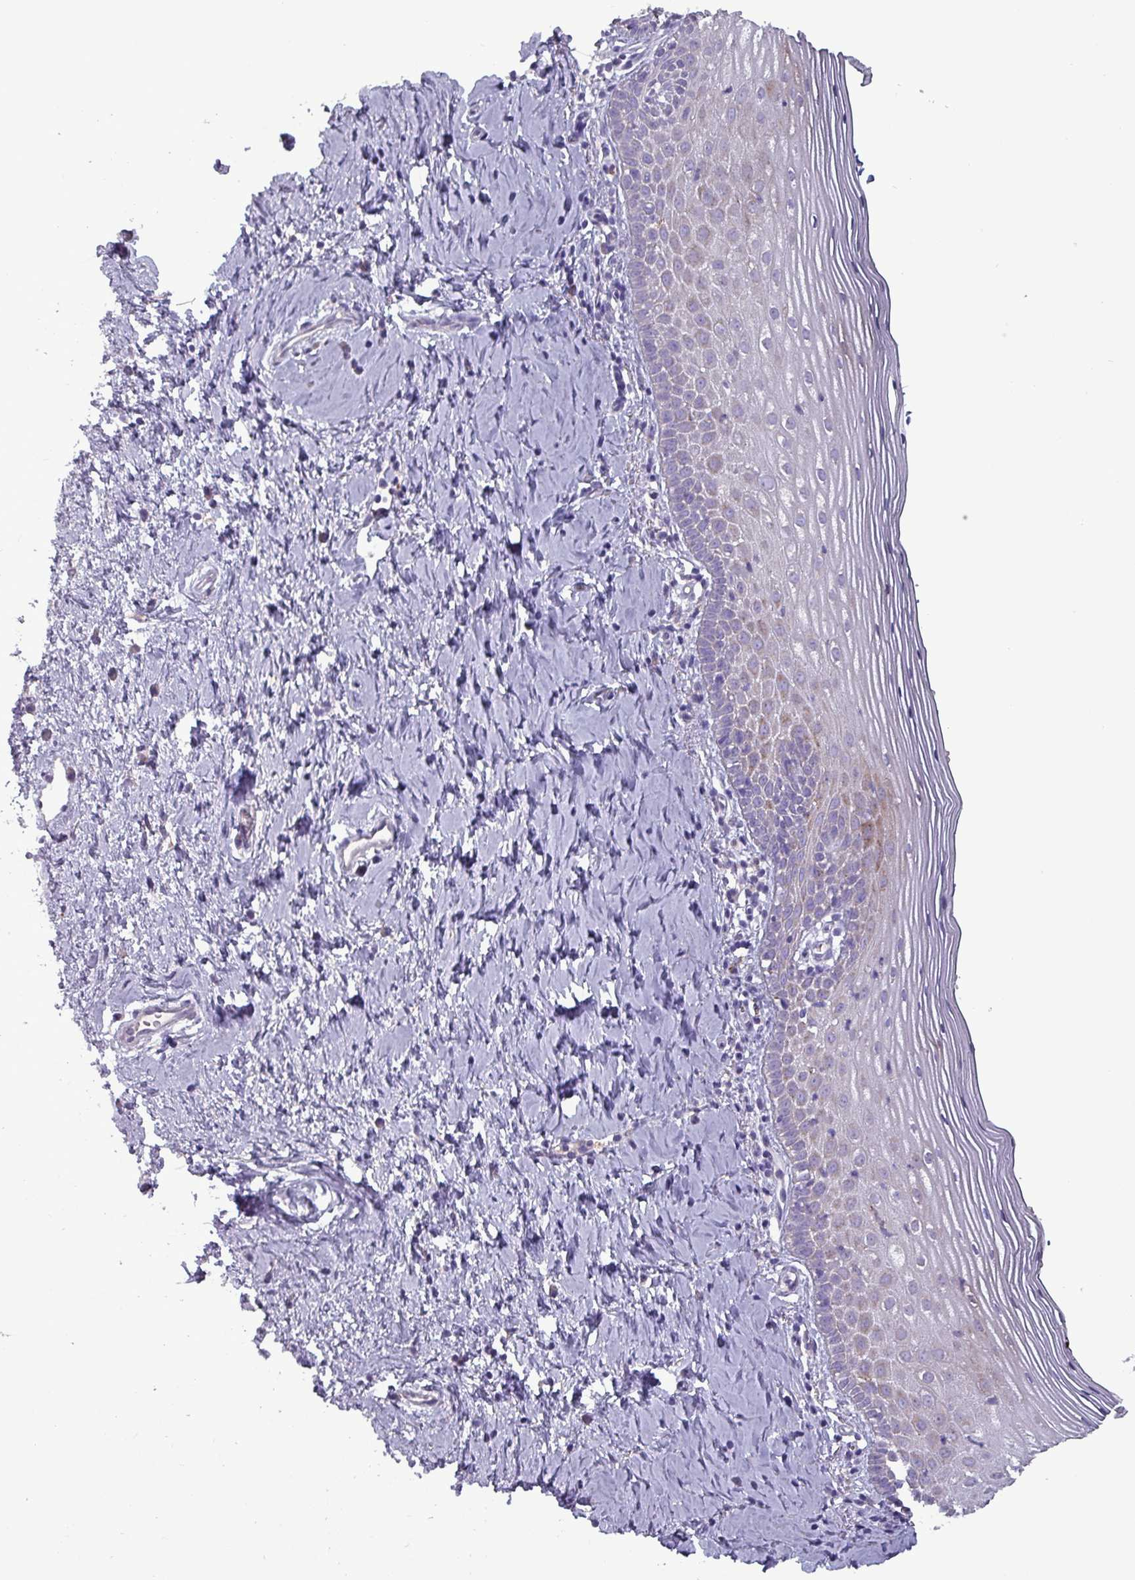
{"staining": {"intensity": "negative", "quantity": "none", "location": "none"}, "tissue": "cervix", "cell_type": "Glandular cells", "image_type": "normal", "snomed": [{"axis": "morphology", "description": "Normal tissue, NOS"}, {"axis": "topography", "description": "Cervix"}], "caption": "Histopathology image shows no significant protein staining in glandular cells of normal cervix.", "gene": "HSD3B7", "patient": {"sex": "female", "age": 44}}